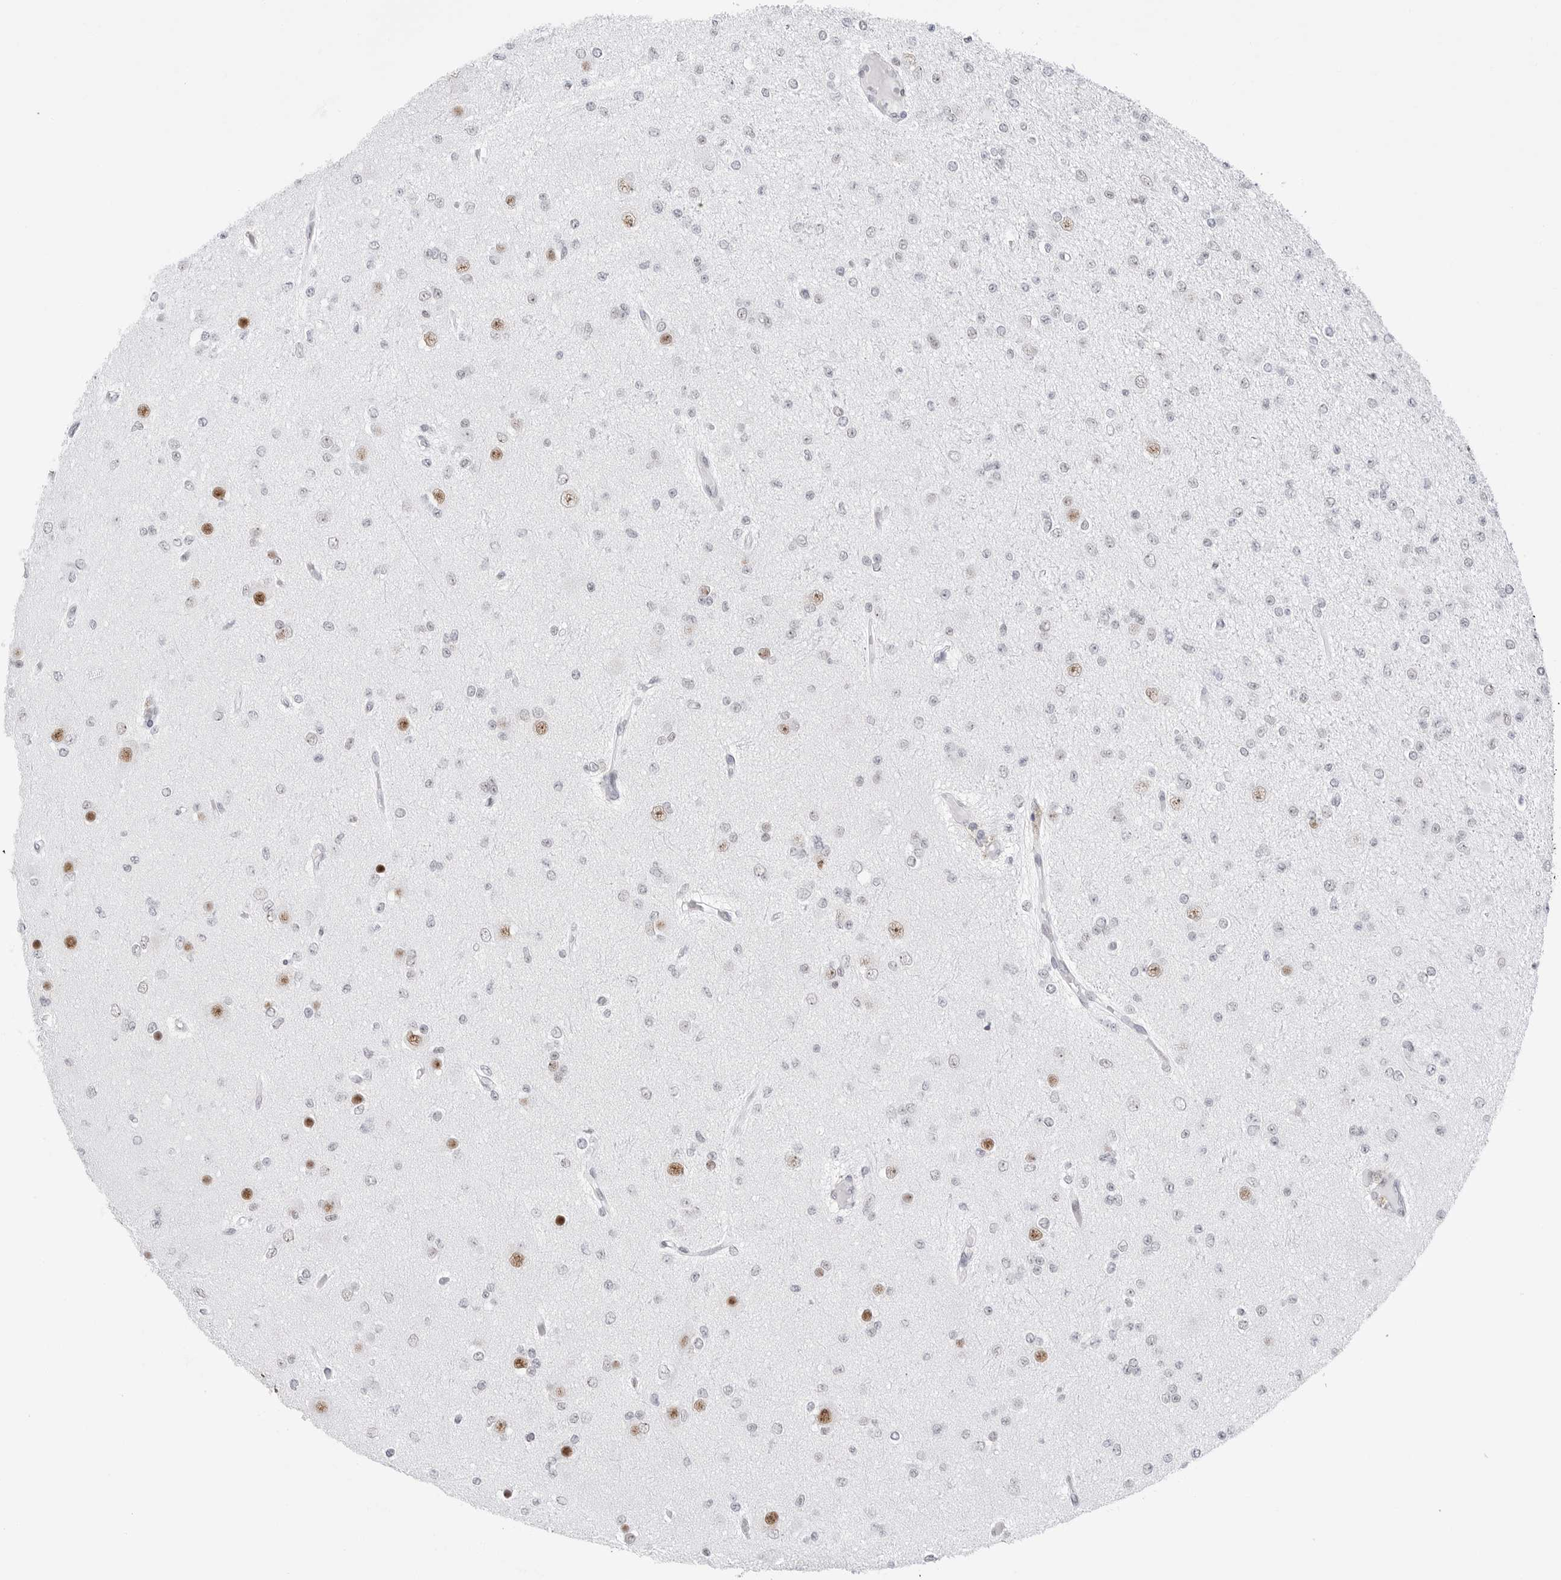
{"staining": {"intensity": "moderate", "quantity": "<25%", "location": "nuclear"}, "tissue": "glioma", "cell_type": "Tumor cells", "image_type": "cancer", "snomed": [{"axis": "morphology", "description": "Glioma, malignant, Low grade"}, {"axis": "topography", "description": "Brain"}], "caption": "Protein expression analysis of human low-grade glioma (malignant) reveals moderate nuclear expression in approximately <25% of tumor cells.", "gene": "C1orf162", "patient": {"sex": "female", "age": 22}}